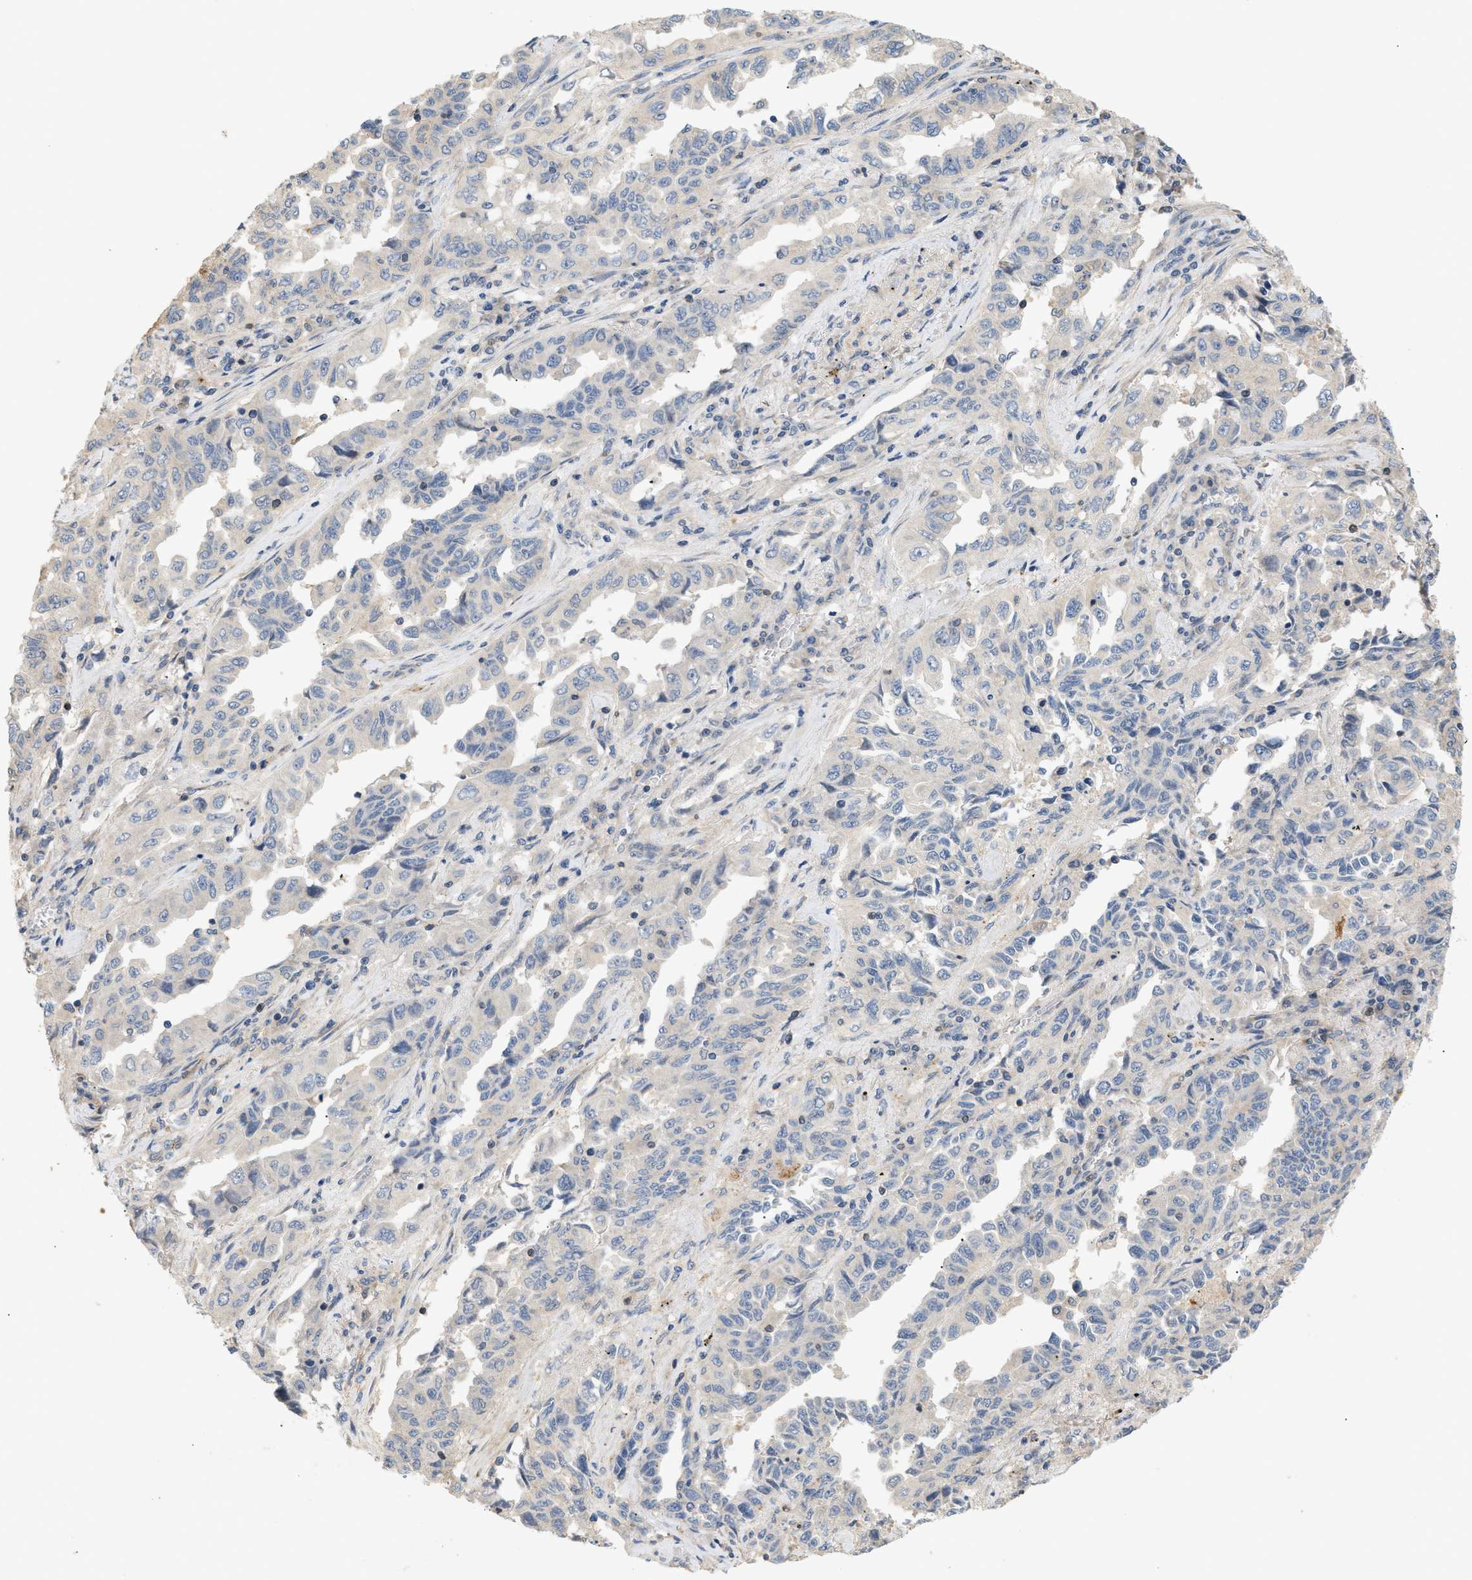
{"staining": {"intensity": "negative", "quantity": "none", "location": "none"}, "tissue": "lung cancer", "cell_type": "Tumor cells", "image_type": "cancer", "snomed": [{"axis": "morphology", "description": "Adenocarcinoma, NOS"}, {"axis": "topography", "description": "Lung"}], "caption": "The micrograph exhibits no significant staining in tumor cells of adenocarcinoma (lung).", "gene": "FARS2", "patient": {"sex": "female", "age": 51}}